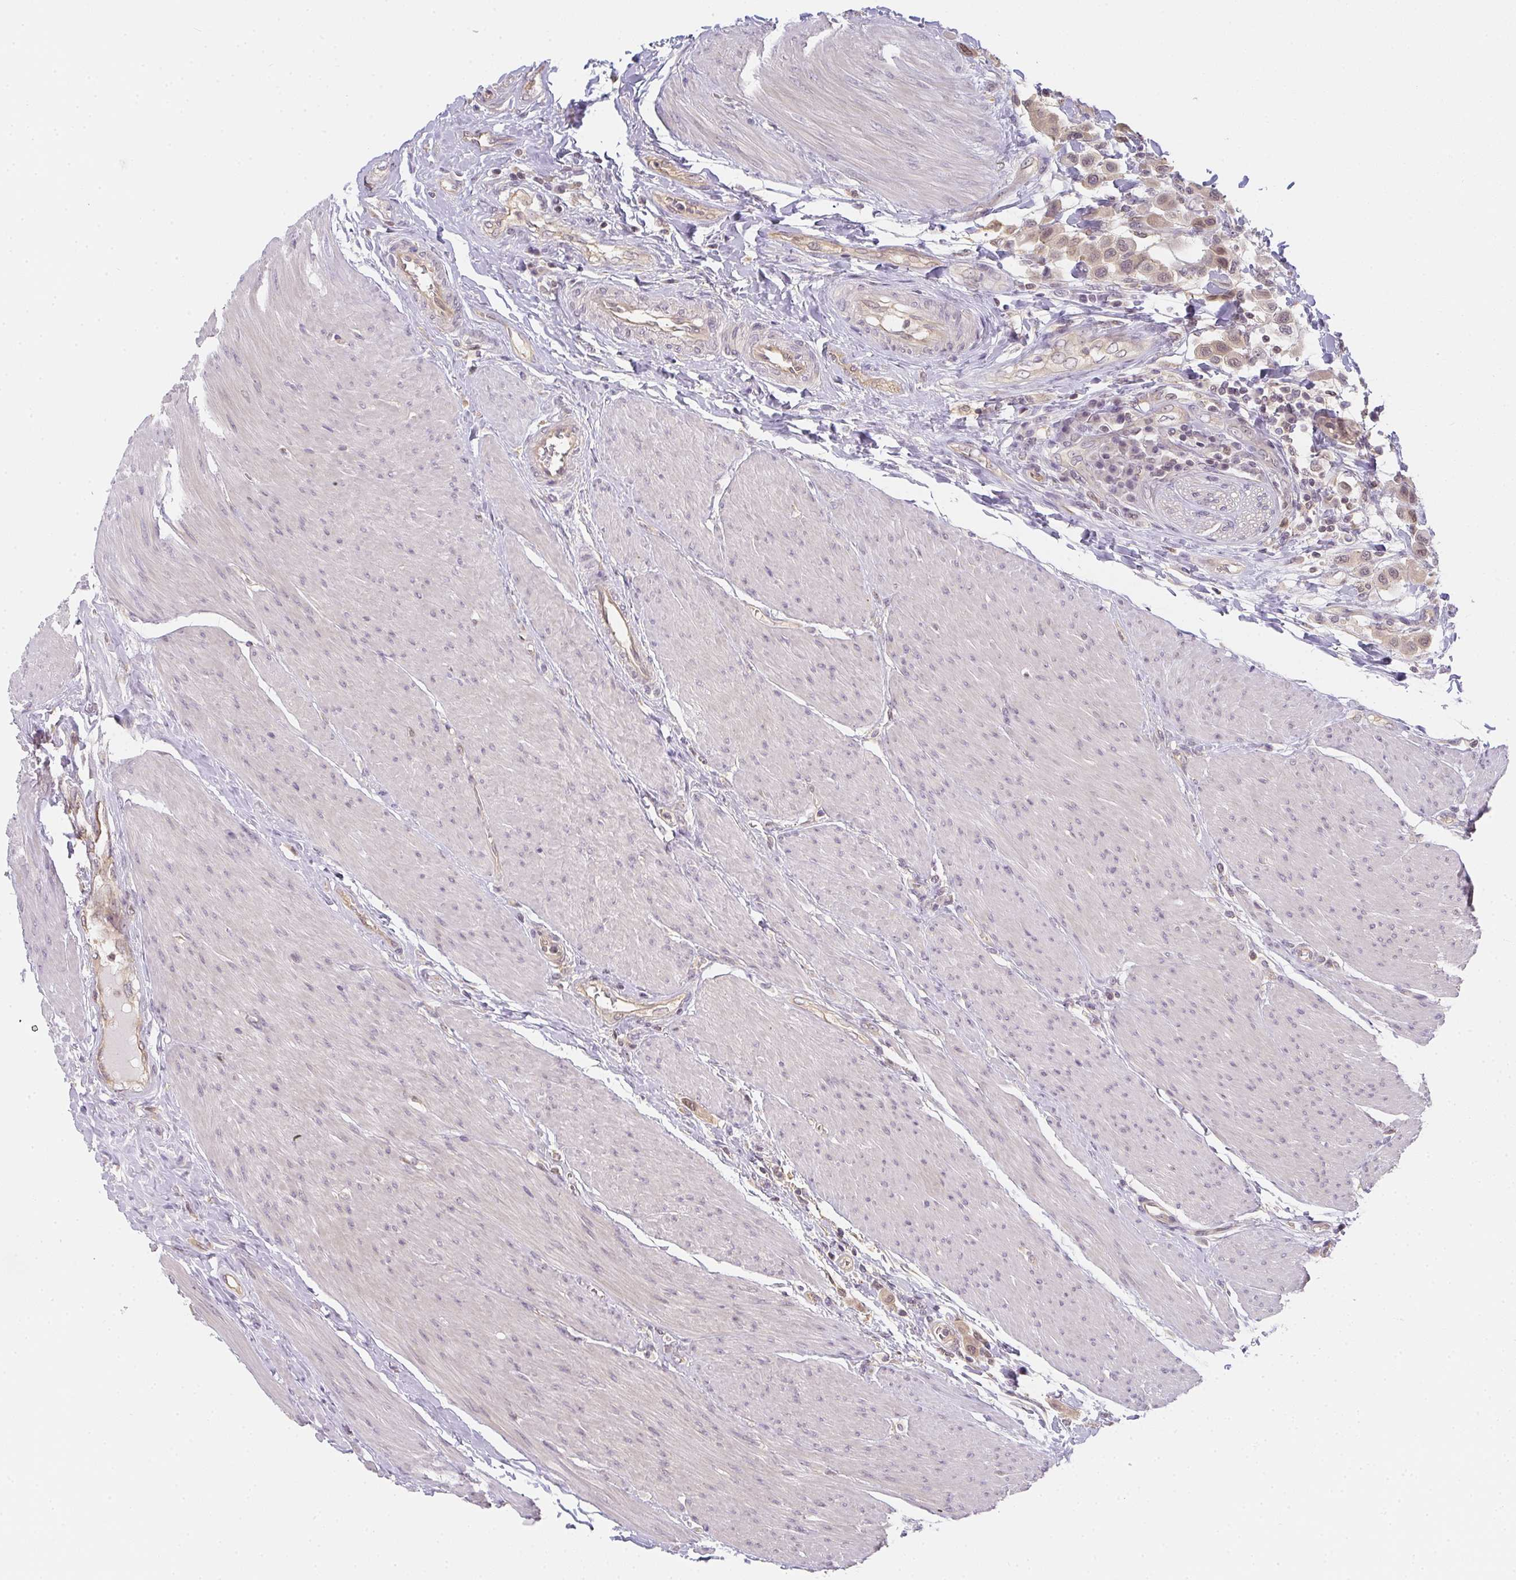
{"staining": {"intensity": "weak", "quantity": ">75%", "location": "cytoplasmic/membranous,nuclear"}, "tissue": "urothelial cancer", "cell_type": "Tumor cells", "image_type": "cancer", "snomed": [{"axis": "morphology", "description": "Urothelial carcinoma, High grade"}, {"axis": "topography", "description": "Urinary bladder"}], "caption": "Tumor cells reveal low levels of weak cytoplasmic/membranous and nuclear staining in about >75% of cells in human high-grade urothelial carcinoma.", "gene": "GSDMB", "patient": {"sex": "male", "age": 50}}